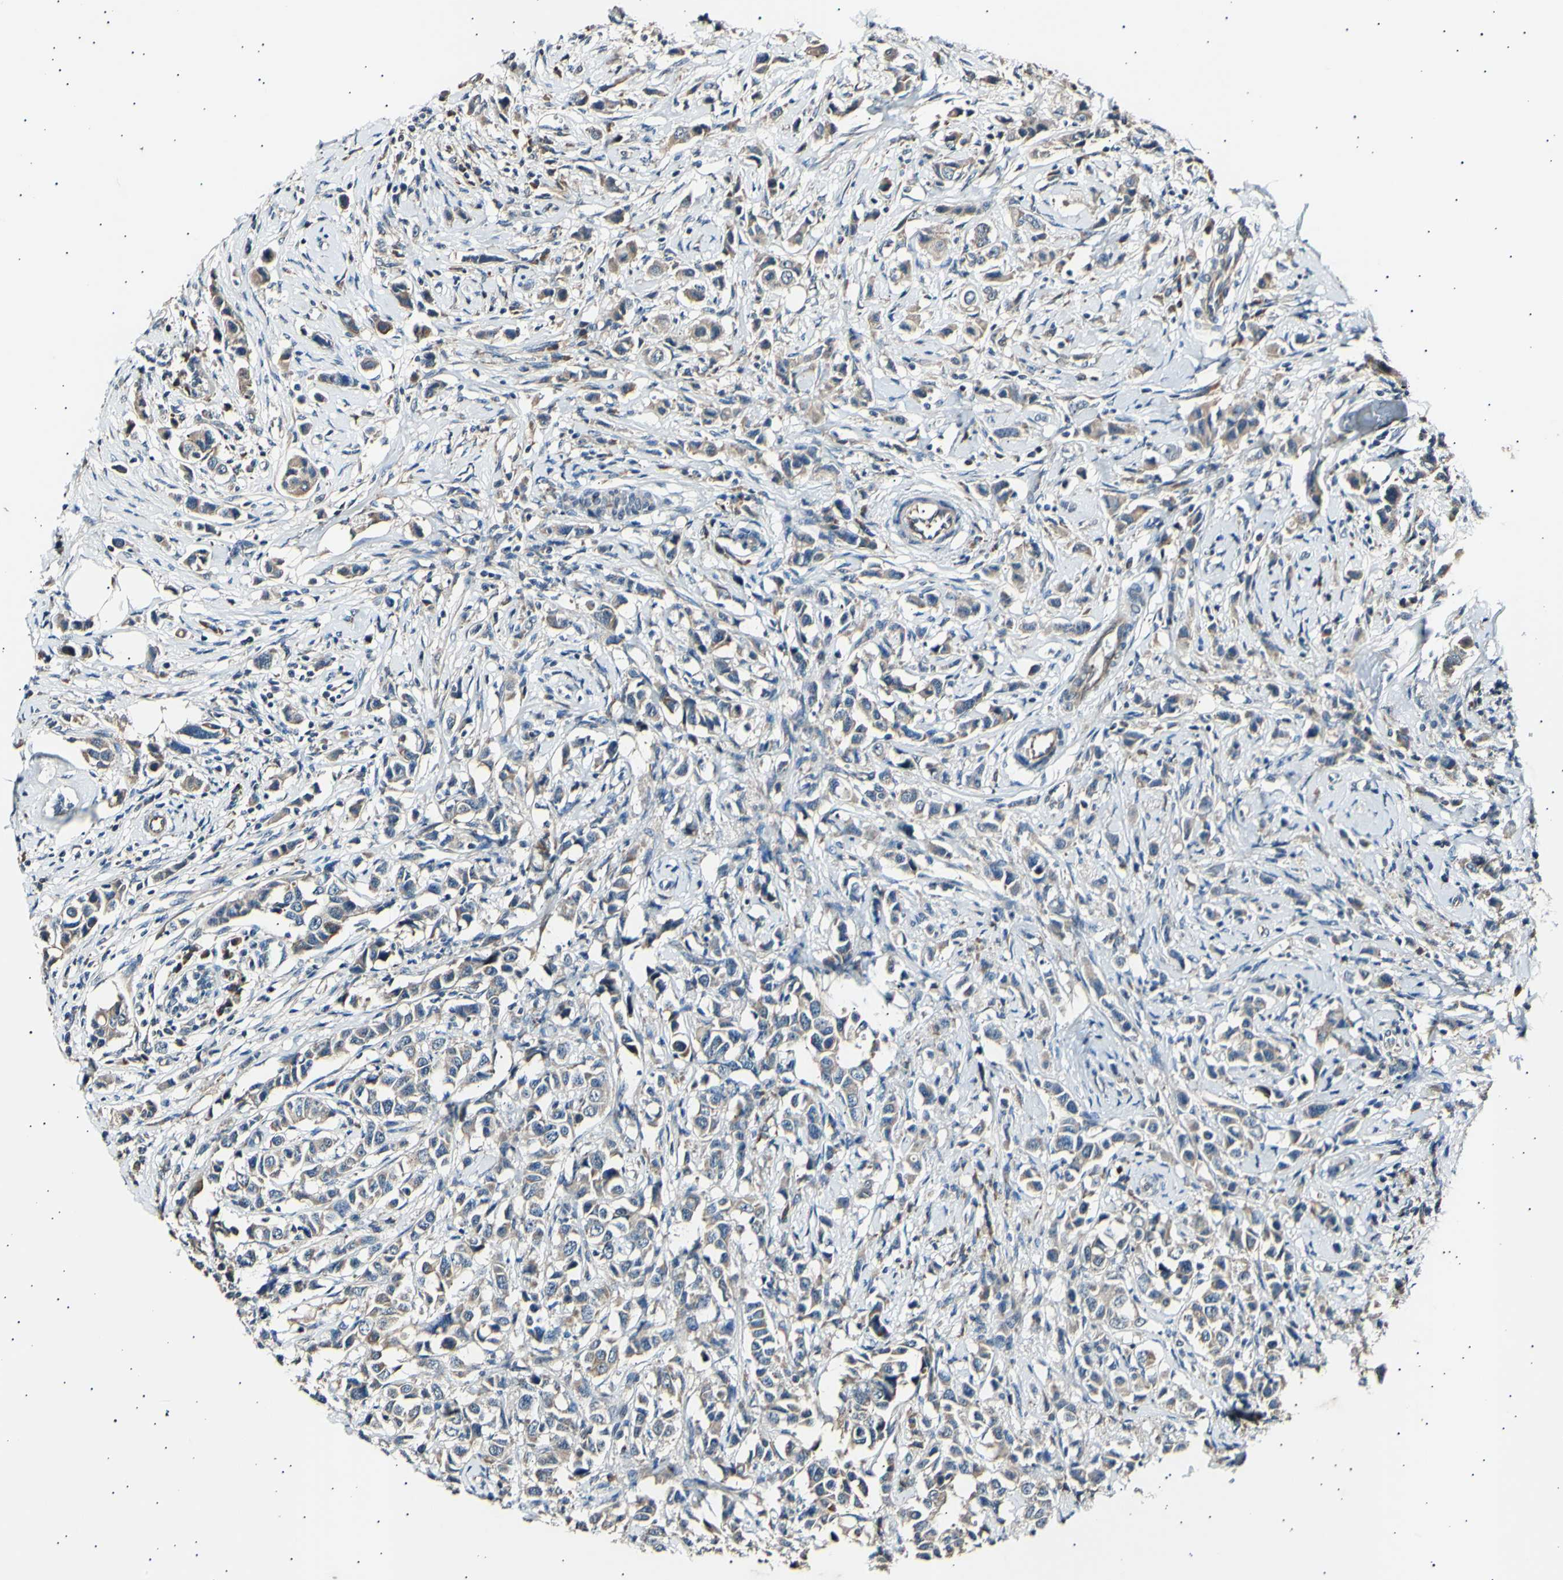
{"staining": {"intensity": "weak", "quantity": ">75%", "location": "cytoplasmic/membranous"}, "tissue": "breast cancer", "cell_type": "Tumor cells", "image_type": "cancer", "snomed": [{"axis": "morphology", "description": "Normal tissue, NOS"}, {"axis": "morphology", "description": "Duct carcinoma"}, {"axis": "topography", "description": "Breast"}], "caption": "Weak cytoplasmic/membranous protein expression is present in about >75% of tumor cells in breast cancer. Nuclei are stained in blue.", "gene": "ITGA6", "patient": {"sex": "female", "age": 50}}